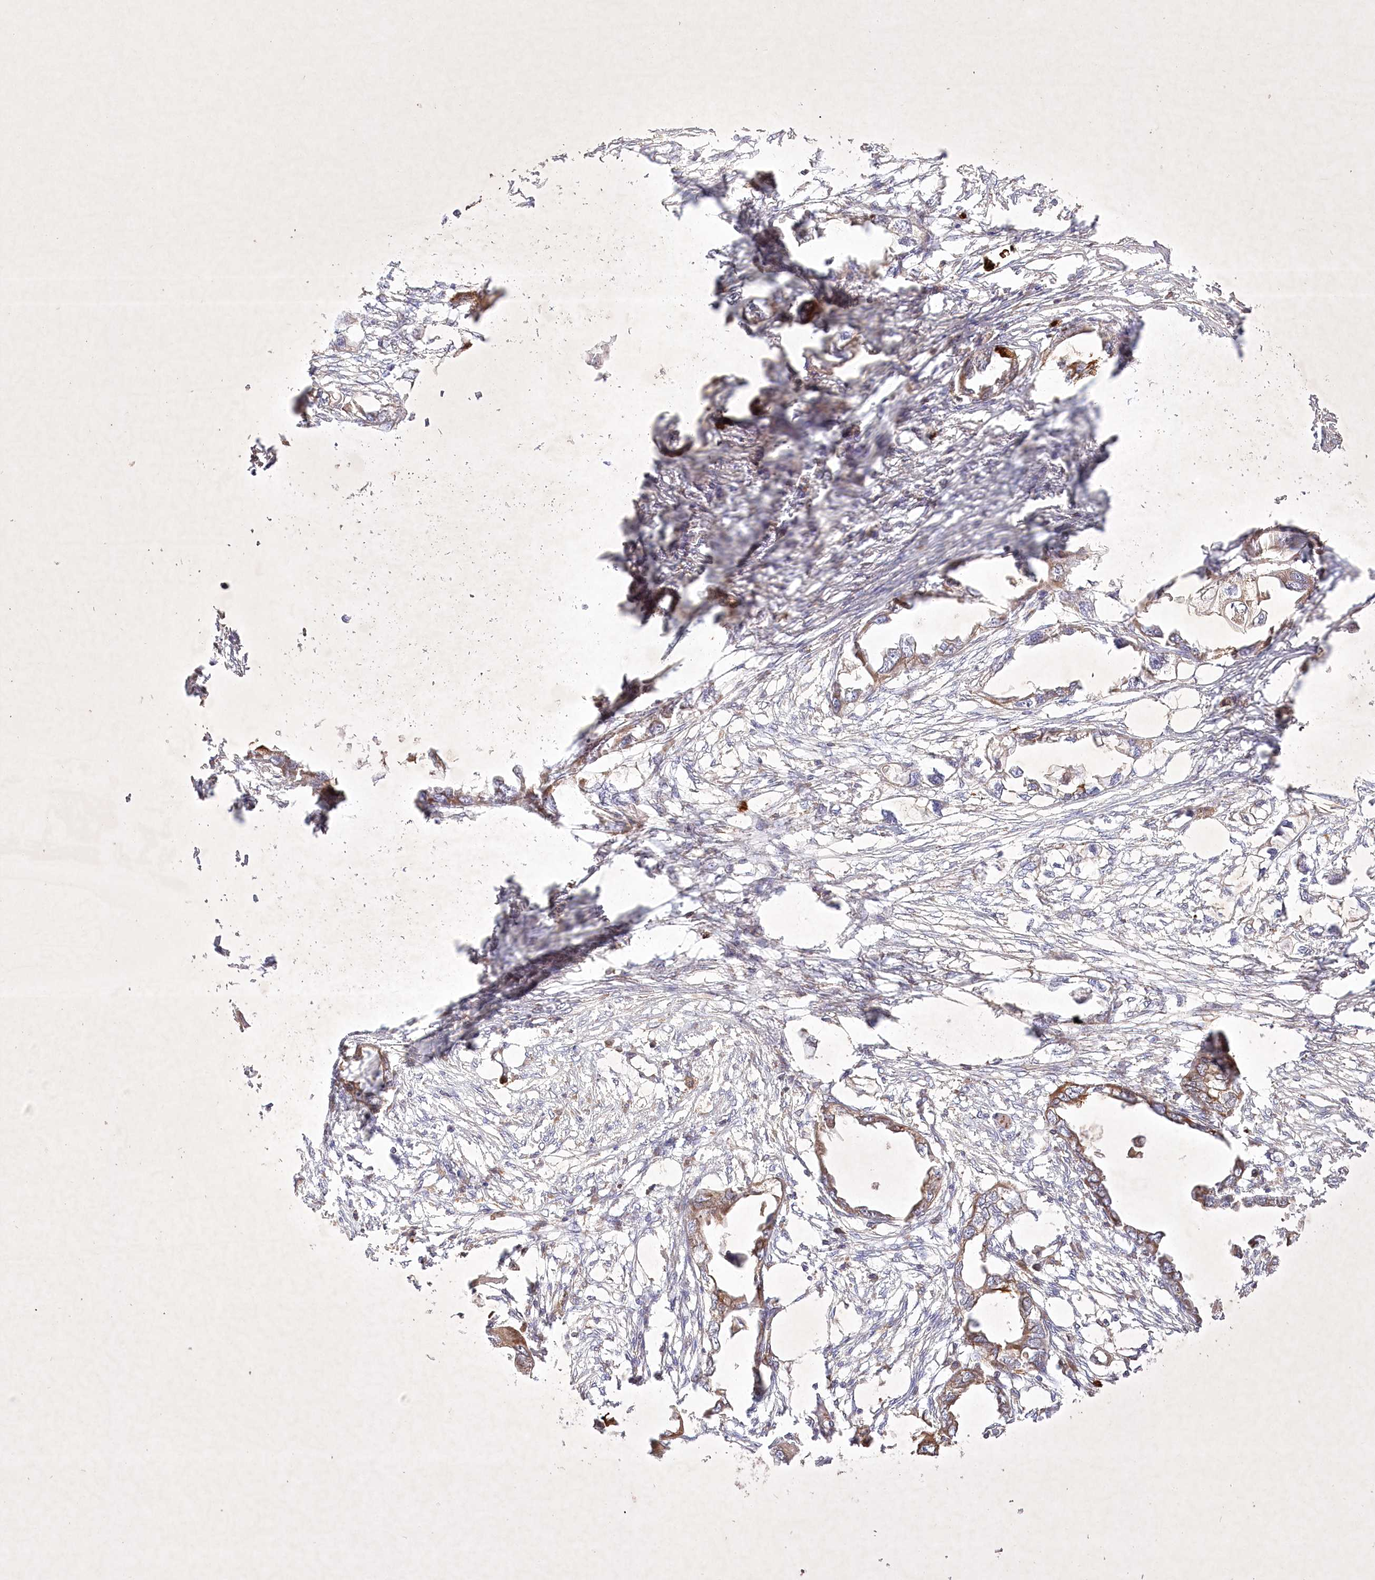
{"staining": {"intensity": "moderate", "quantity": ">75%", "location": "cytoplasmic/membranous"}, "tissue": "endometrial cancer", "cell_type": "Tumor cells", "image_type": "cancer", "snomed": [{"axis": "morphology", "description": "Adenocarcinoma, NOS"}, {"axis": "morphology", "description": "Adenocarcinoma, metastatic, NOS"}, {"axis": "topography", "description": "Adipose tissue"}, {"axis": "topography", "description": "Endometrium"}], "caption": "A brown stain shows moderate cytoplasmic/membranous positivity of a protein in human endometrial cancer tumor cells. Ihc stains the protein in brown and the nuclei are stained blue.", "gene": "OPA1", "patient": {"sex": "female", "age": 67}}